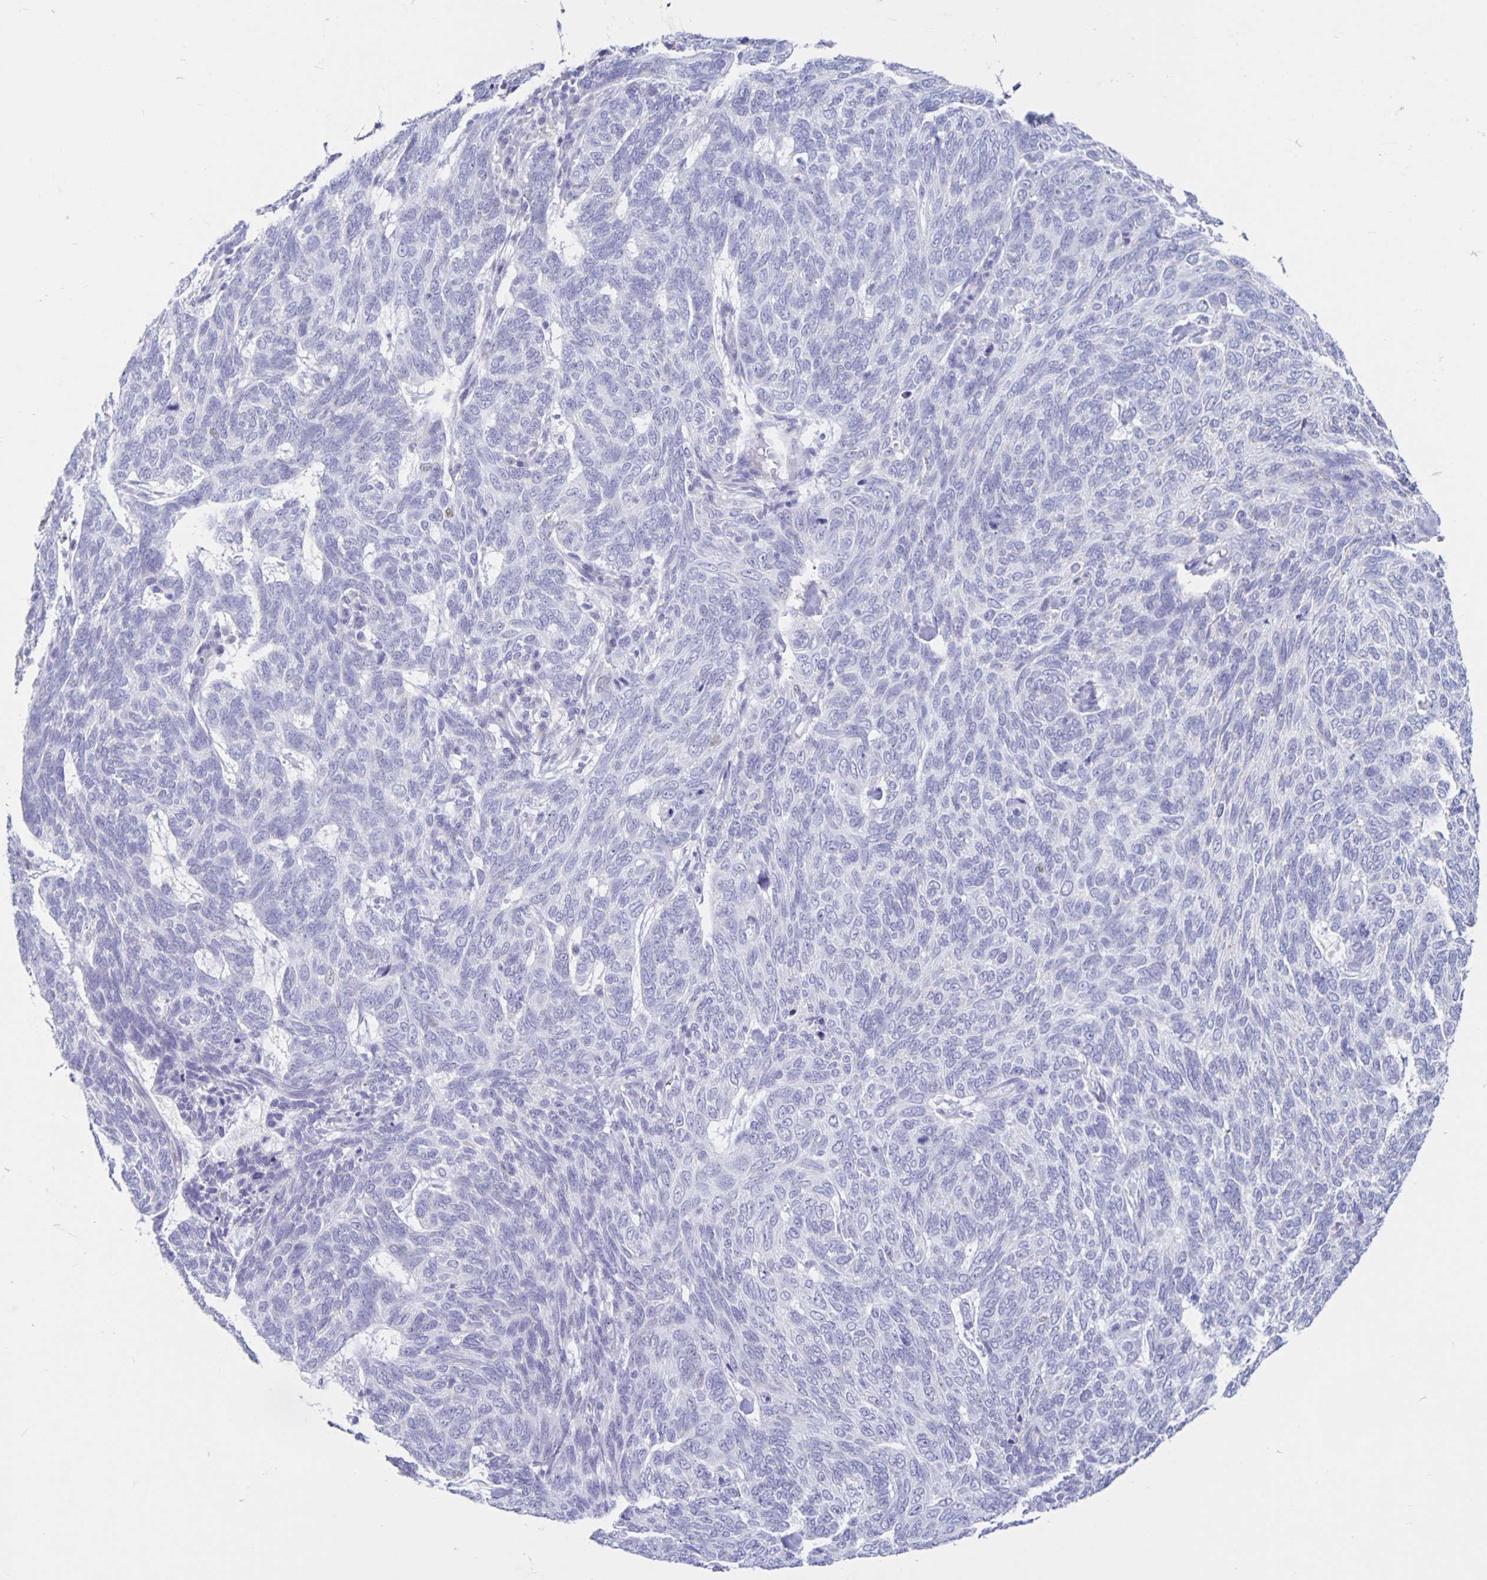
{"staining": {"intensity": "negative", "quantity": "none", "location": "none"}, "tissue": "skin cancer", "cell_type": "Tumor cells", "image_type": "cancer", "snomed": [{"axis": "morphology", "description": "Basal cell carcinoma"}, {"axis": "topography", "description": "Skin"}], "caption": "The immunohistochemistry (IHC) histopathology image has no significant expression in tumor cells of skin cancer (basal cell carcinoma) tissue.", "gene": "CT45A5", "patient": {"sex": "female", "age": 65}}